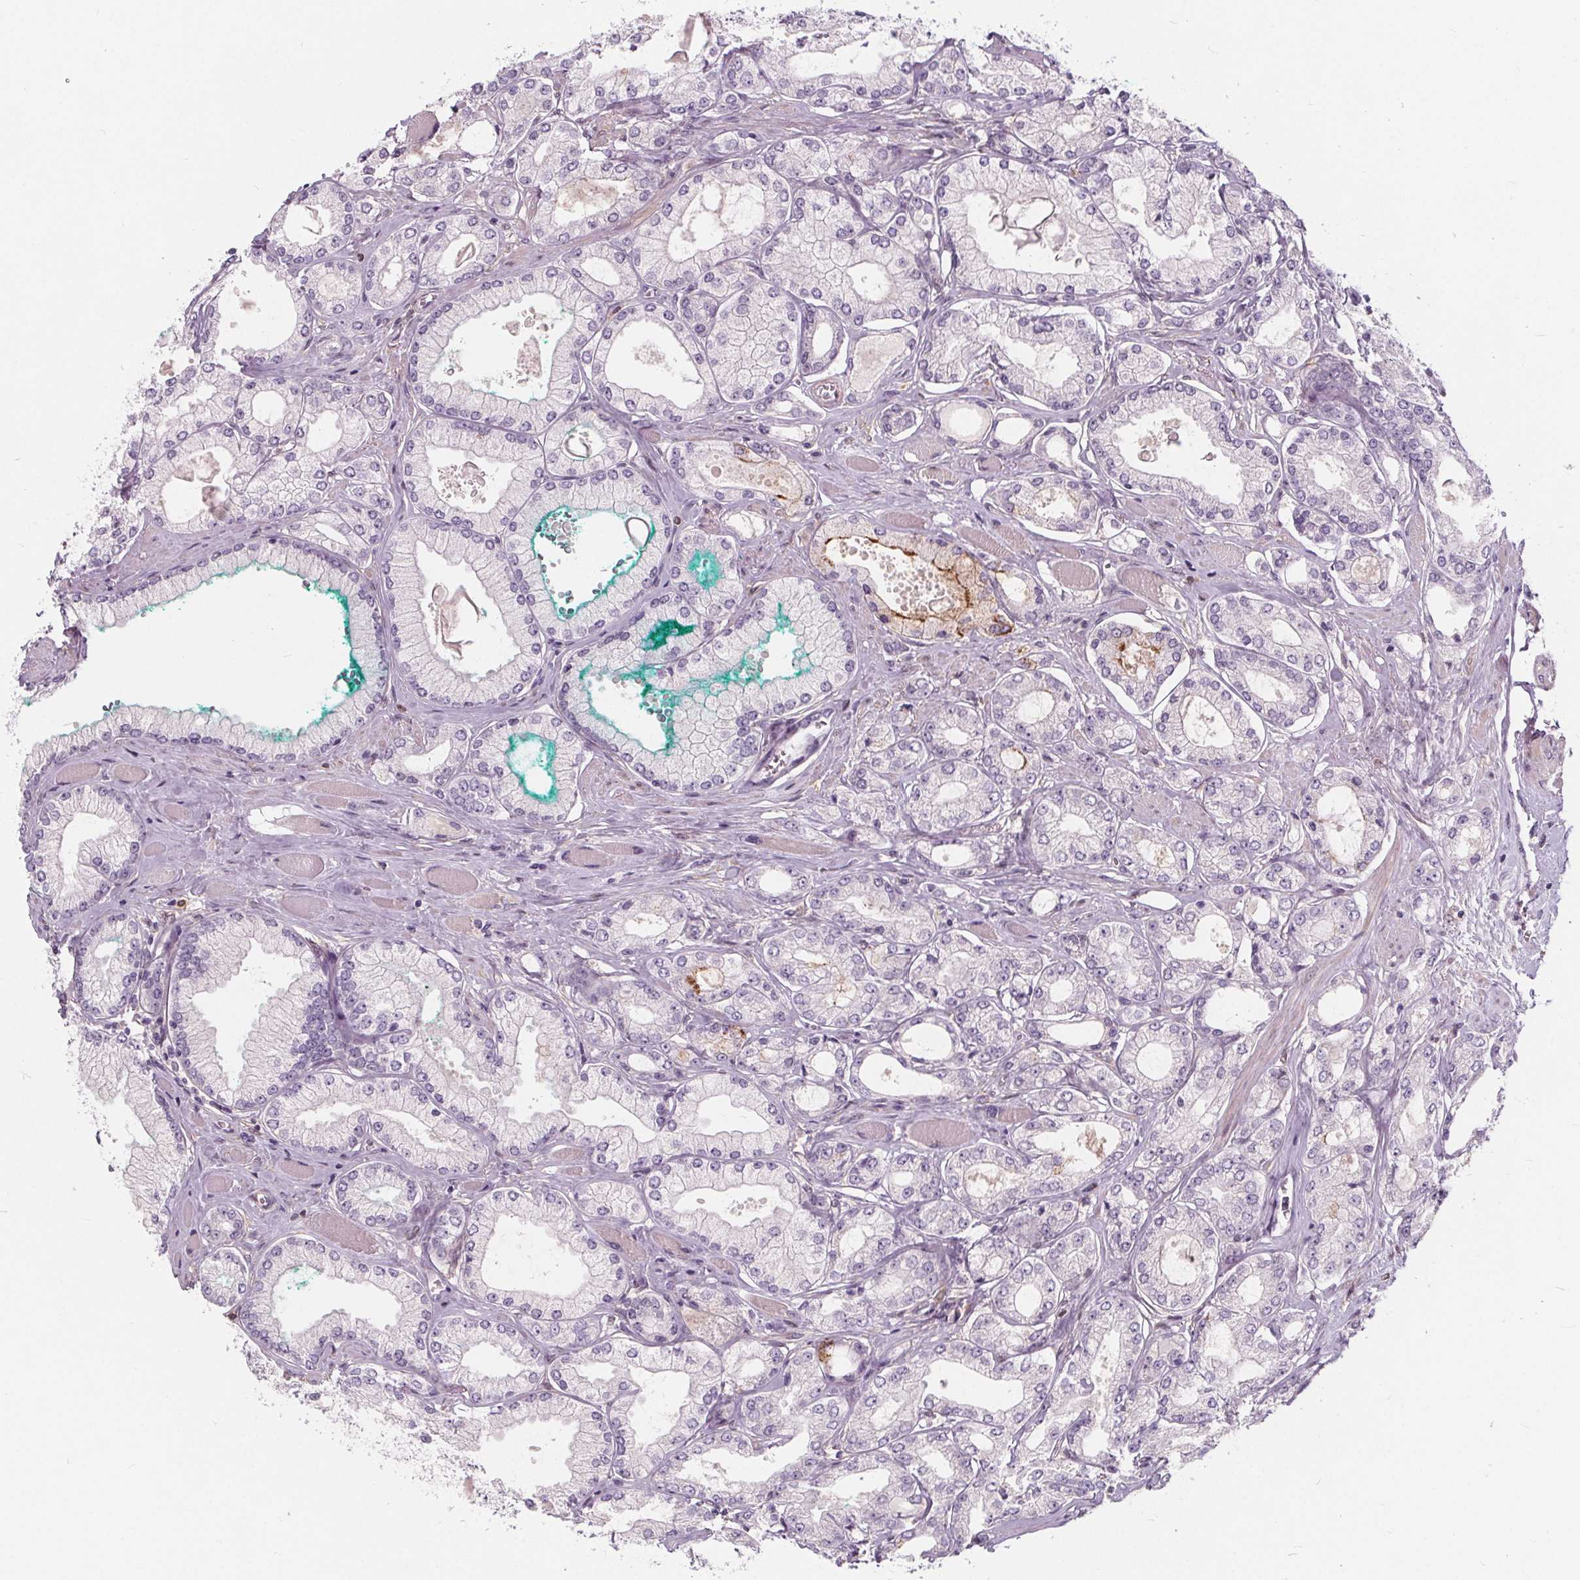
{"staining": {"intensity": "negative", "quantity": "none", "location": "none"}, "tissue": "prostate cancer", "cell_type": "Tumor cells", "image_type": "cancer", "snomed": [{"axis": "morphology", "description": "Adenocarcinoma, High grade"}, {"axis": "topography", "description": "Prostate"}], "caption": "Protein analysis of prostate high-grade adenocarcinoma reveals no significant positivity in tumor cells.", "gene": "HAAO", "patient": {"sex": "male", "age": 68}}